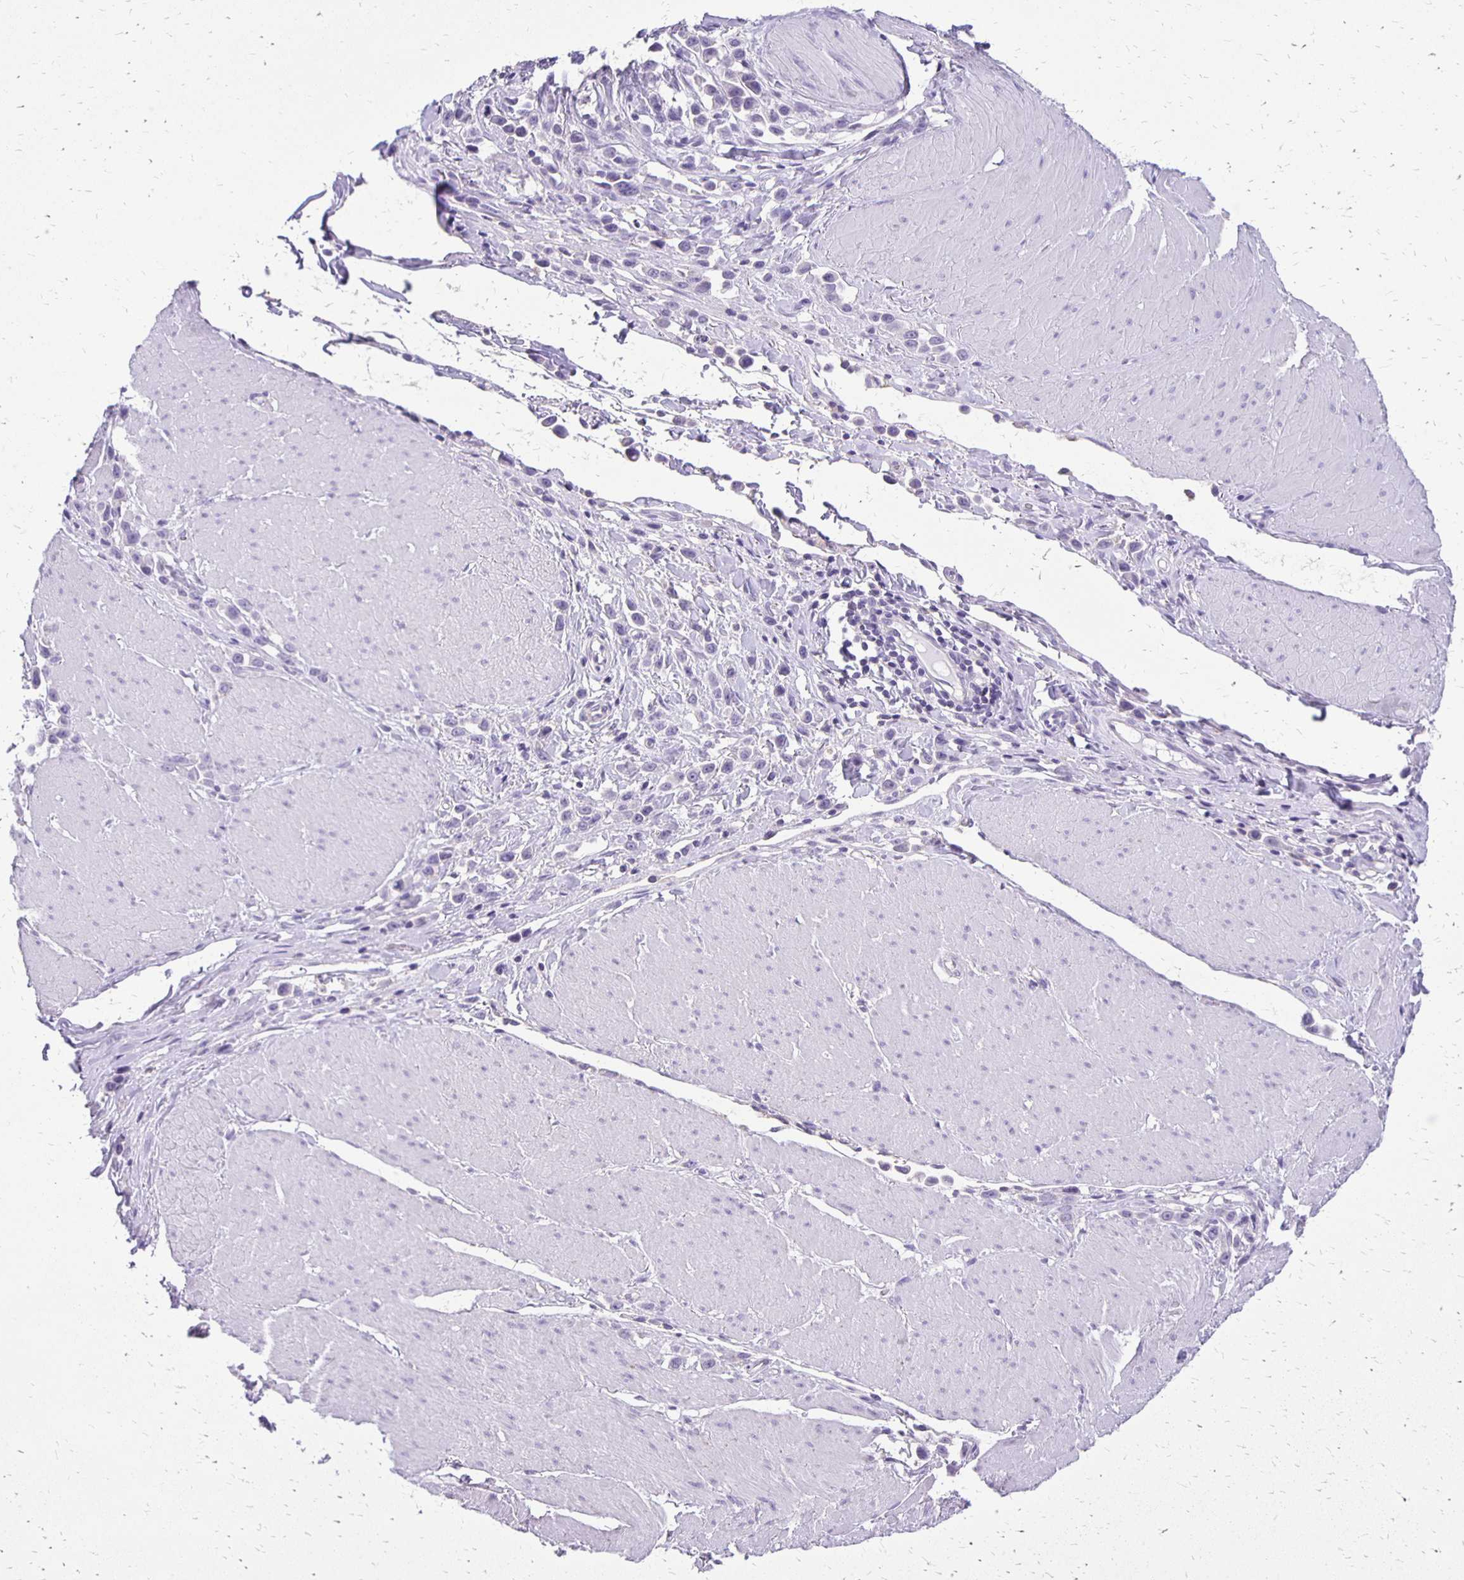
{"staining": {"intensity": "negative", "quantity": "none", "location": "none"}, "tissue": "stomach cancer", "cell_type": "Tumor cells", "image_type": "cancer", "snomed": [{"axis": "morphology", "description": "Adenocarcinoma, NOS"}, {"axis": "topography", "description": "Stomach"}], "caption": "High magnification brightfield microscopy of adenocarcinoma (stomach) stained with DAB (brown) and counterstained with hematoxylin (blue): tumor cells show no significant positivity. (DAB (3,3'-diaminobenzidine) IHC with hematoxylin counter stain).", "gene": "ANKRD45", "patient": {"sex": "male", "age": 47}}